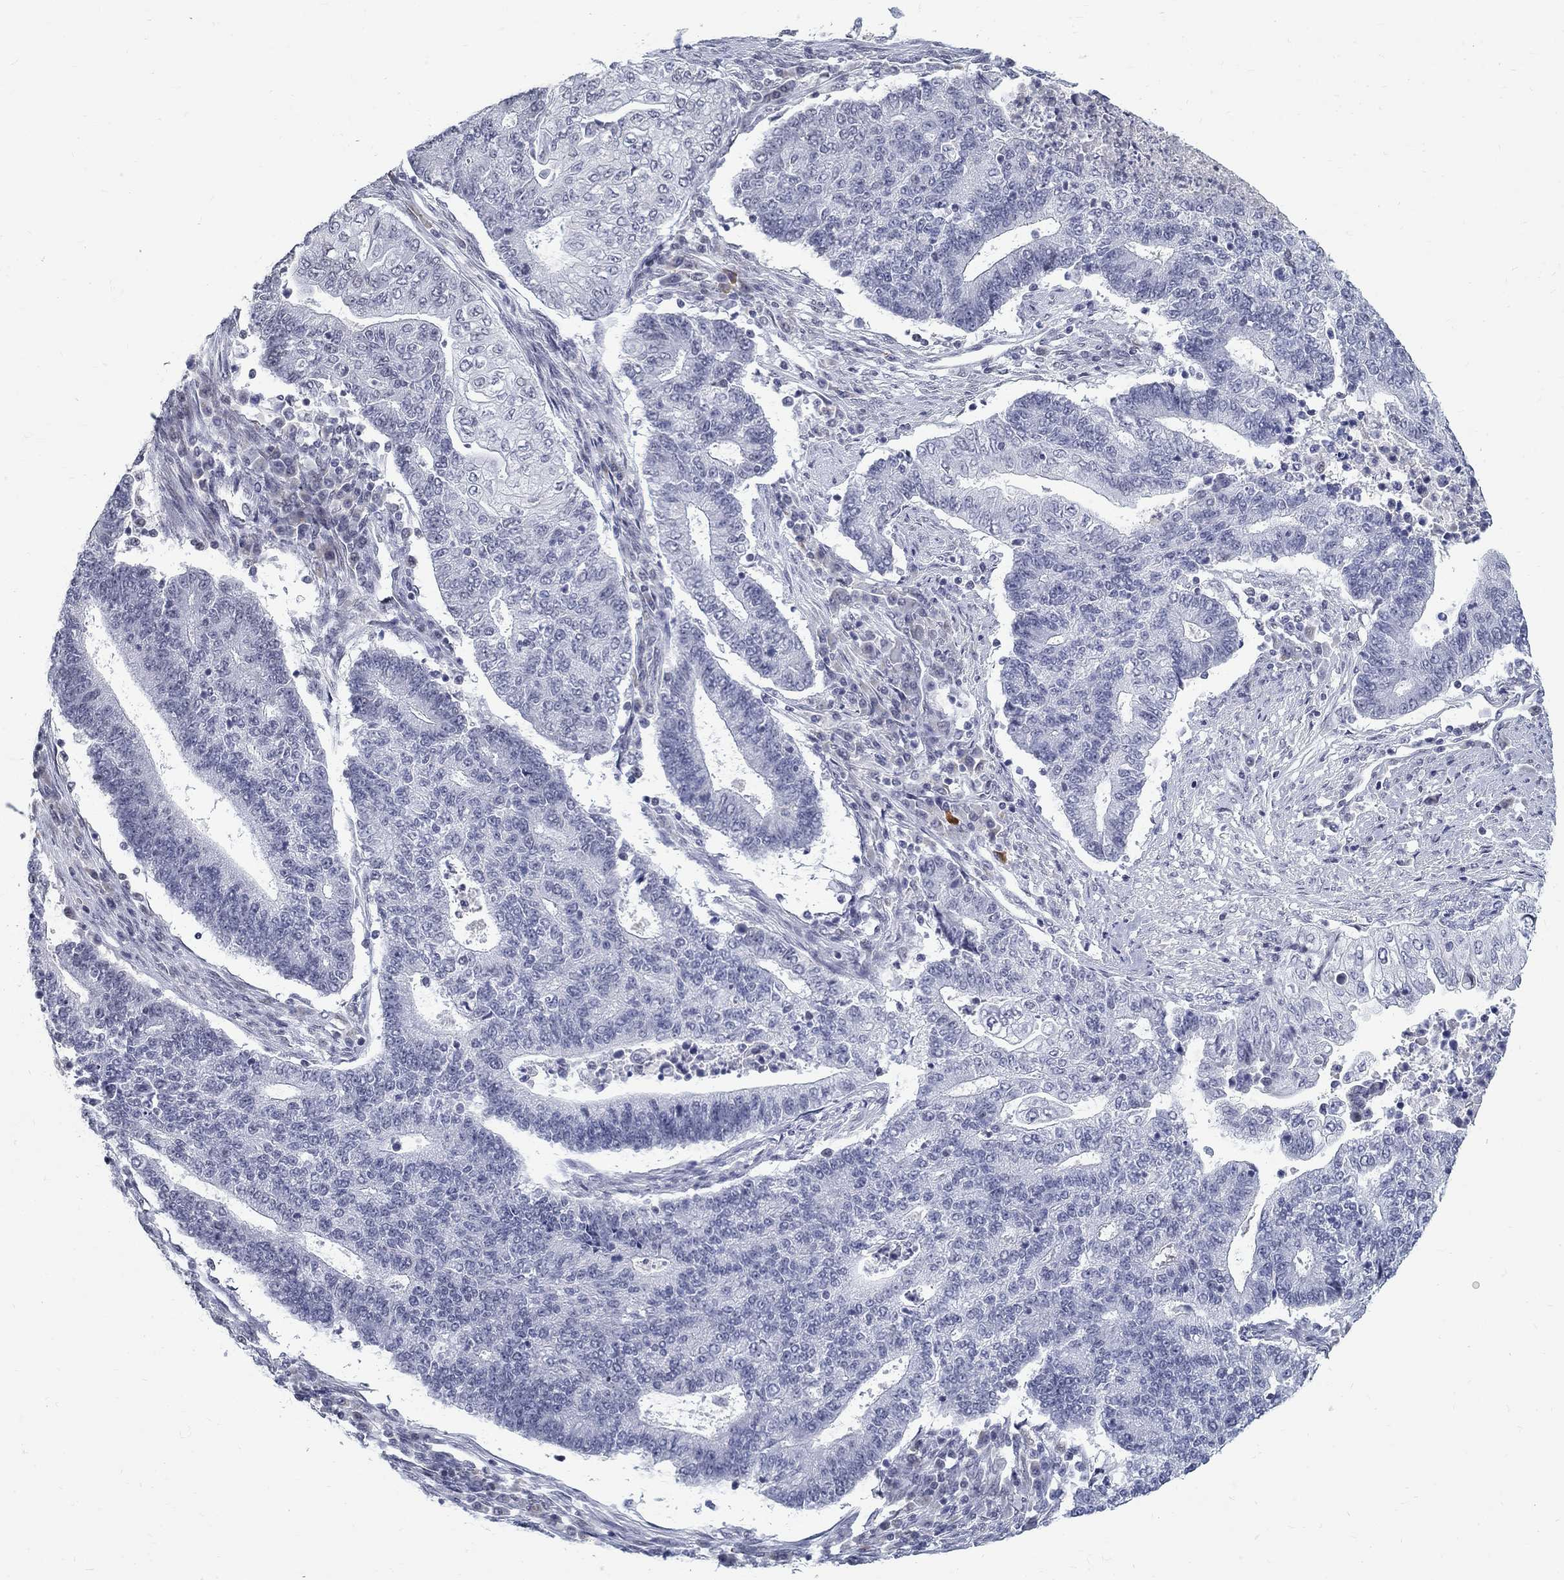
{"staining": {"intensity": "negative", "quantity": "none", "location": "none"}, "tissue": "endometrial cancer", "cell_type": "Tumor cells", "image_type": "cancer", "snomed": [{"axis": "morphology", "description": "Adenocarcinoma, NOS"}, {"axis": "topography", "description": "Uterus"}, {"axis": "topography", "description": "Endometrium"}], "caption": "Immunohistochemistry histopathology image of human endometrial adenocarcinoma stained for a protein (brown), which reveals no staining in tumor cells.", "gene": "BHLHE22", "patient": {"sex": "female", "age": 54}}